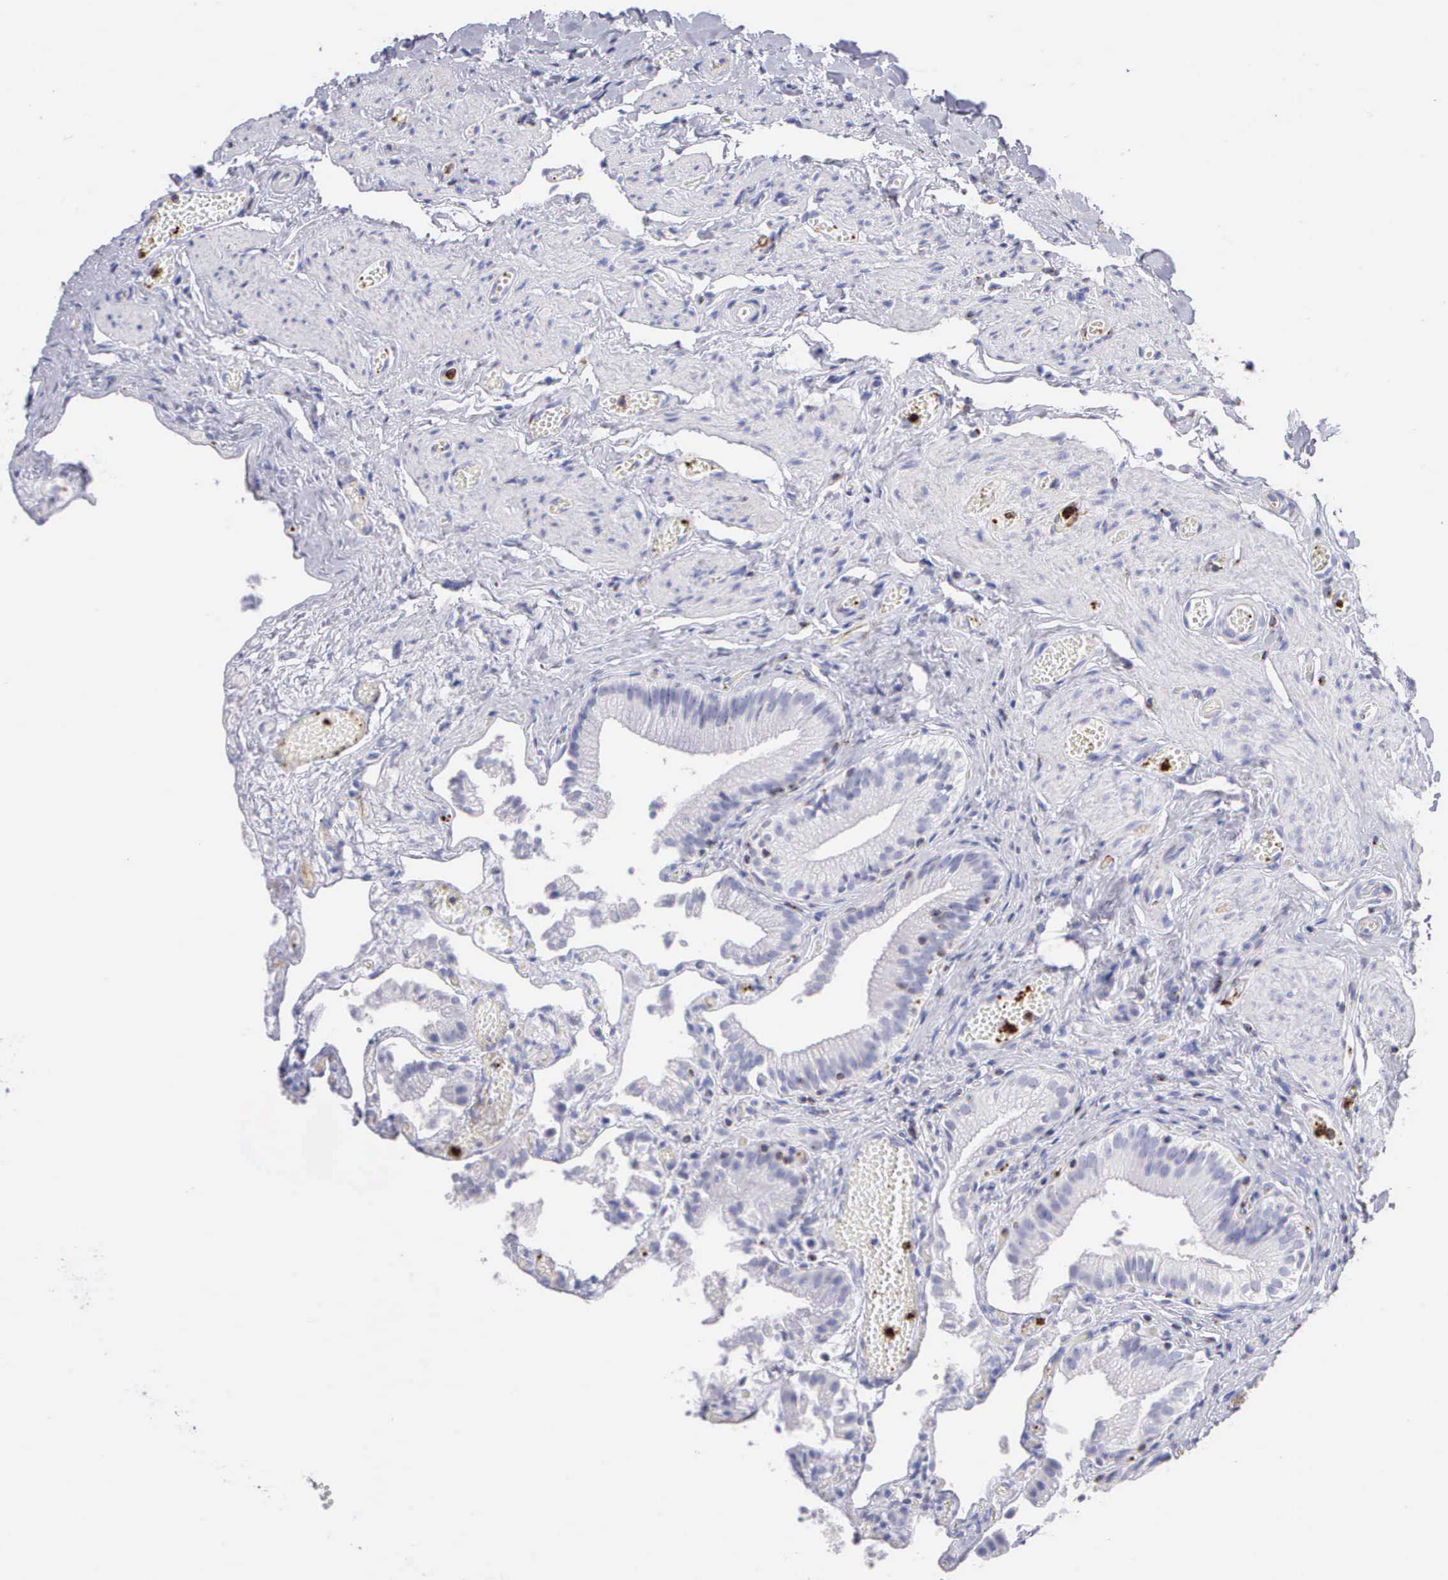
{"staining": {"intensity": "negative", "quantity": "none", "location": "none"}, "tissue": "gallbladder", "cell_type": "Glandular cells", "image_type": "normal", "snomed": [{"axis": "morphology", "description": "Normal tissue, NOS"}, {"axis": "topography", "description": "Gallbladder"}], "caption": "DAB (3,3'-diaminobenzidine) immunohistochemical staining of normal human gallbladder shows no significant expression in glandular cells.", "gene": "SRGN", "patient": {"sex": "female", "age": 44}}